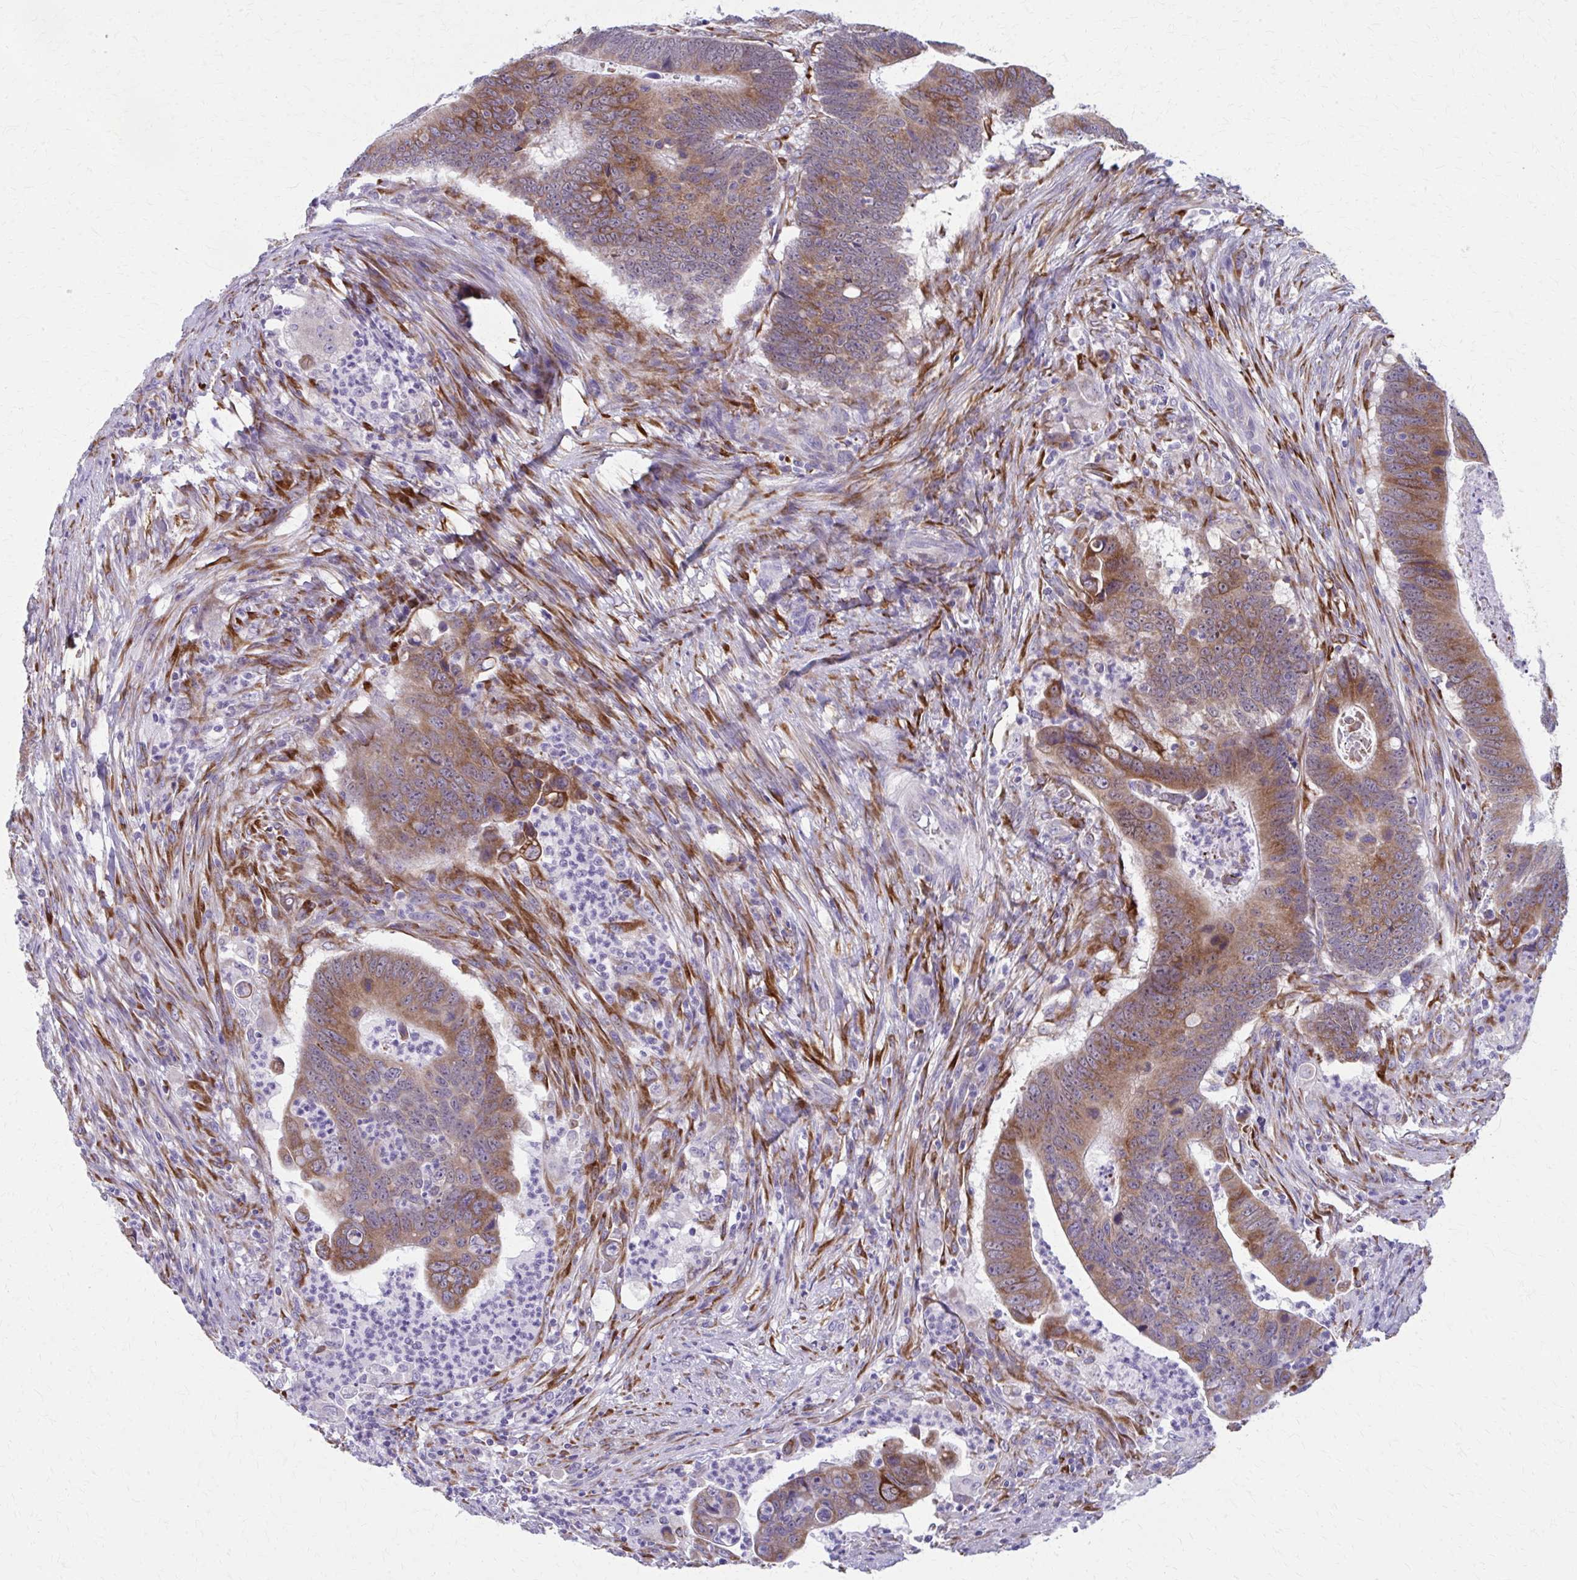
{"staining": {"intensity": "moderate", "quantity": ">75%", "location": "cytoplasmic/membranous"}, "tissue": "colorectal cancer", "cell_type": "Tumor cells", "image_type": "cancer", "snomed": [{"axis": "morphology", "description": "Adenocarcinoma, NOS"}, {"axis": "topography", "description": "Colon"}], "caption": "Colorectal cancer was stained to show a protein in brown. There is medium levels of moderate cytoplasmic/membranous staining in approximately >75% of tumor cells.", "gene": "SPATS2L", "patient": {"sex": "male", "age": 62}}